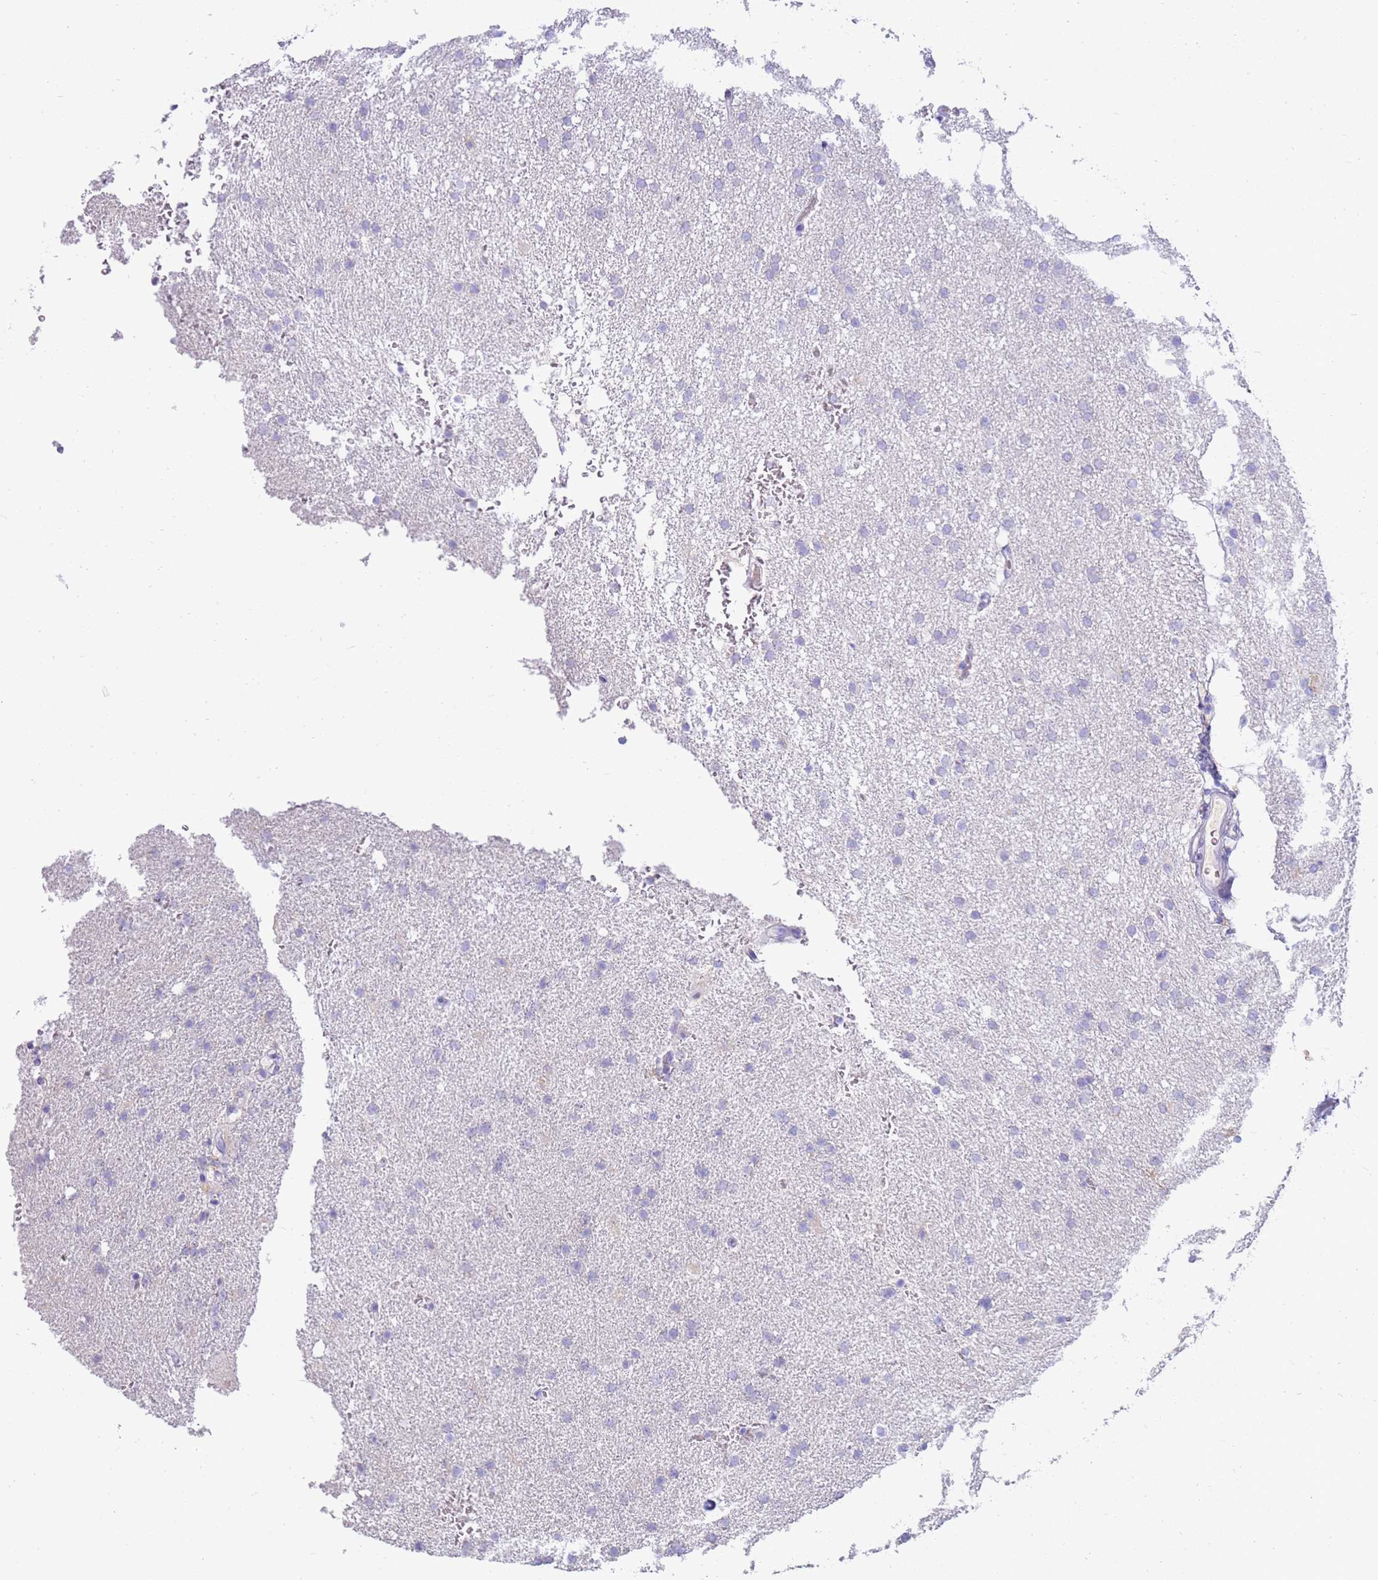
{"staining": {"intensity": "negative", "quantity": "none", "location": "none"}, "tissue": "glioma", "cell_type": "Tumor cells", "image_type": "cancer", "snomed": [{"axis": "morphology", "description": "Glioma, malignant, High grade"}, {"axis": "topography", "description": "Brain"}], "caption": "Malignant glioma (high-grade) was stained to show a protein in brown. There is no significant expression in tumor cells.", "gene": "EVPLL", "patient": {"sex": "male", "age": 72}}